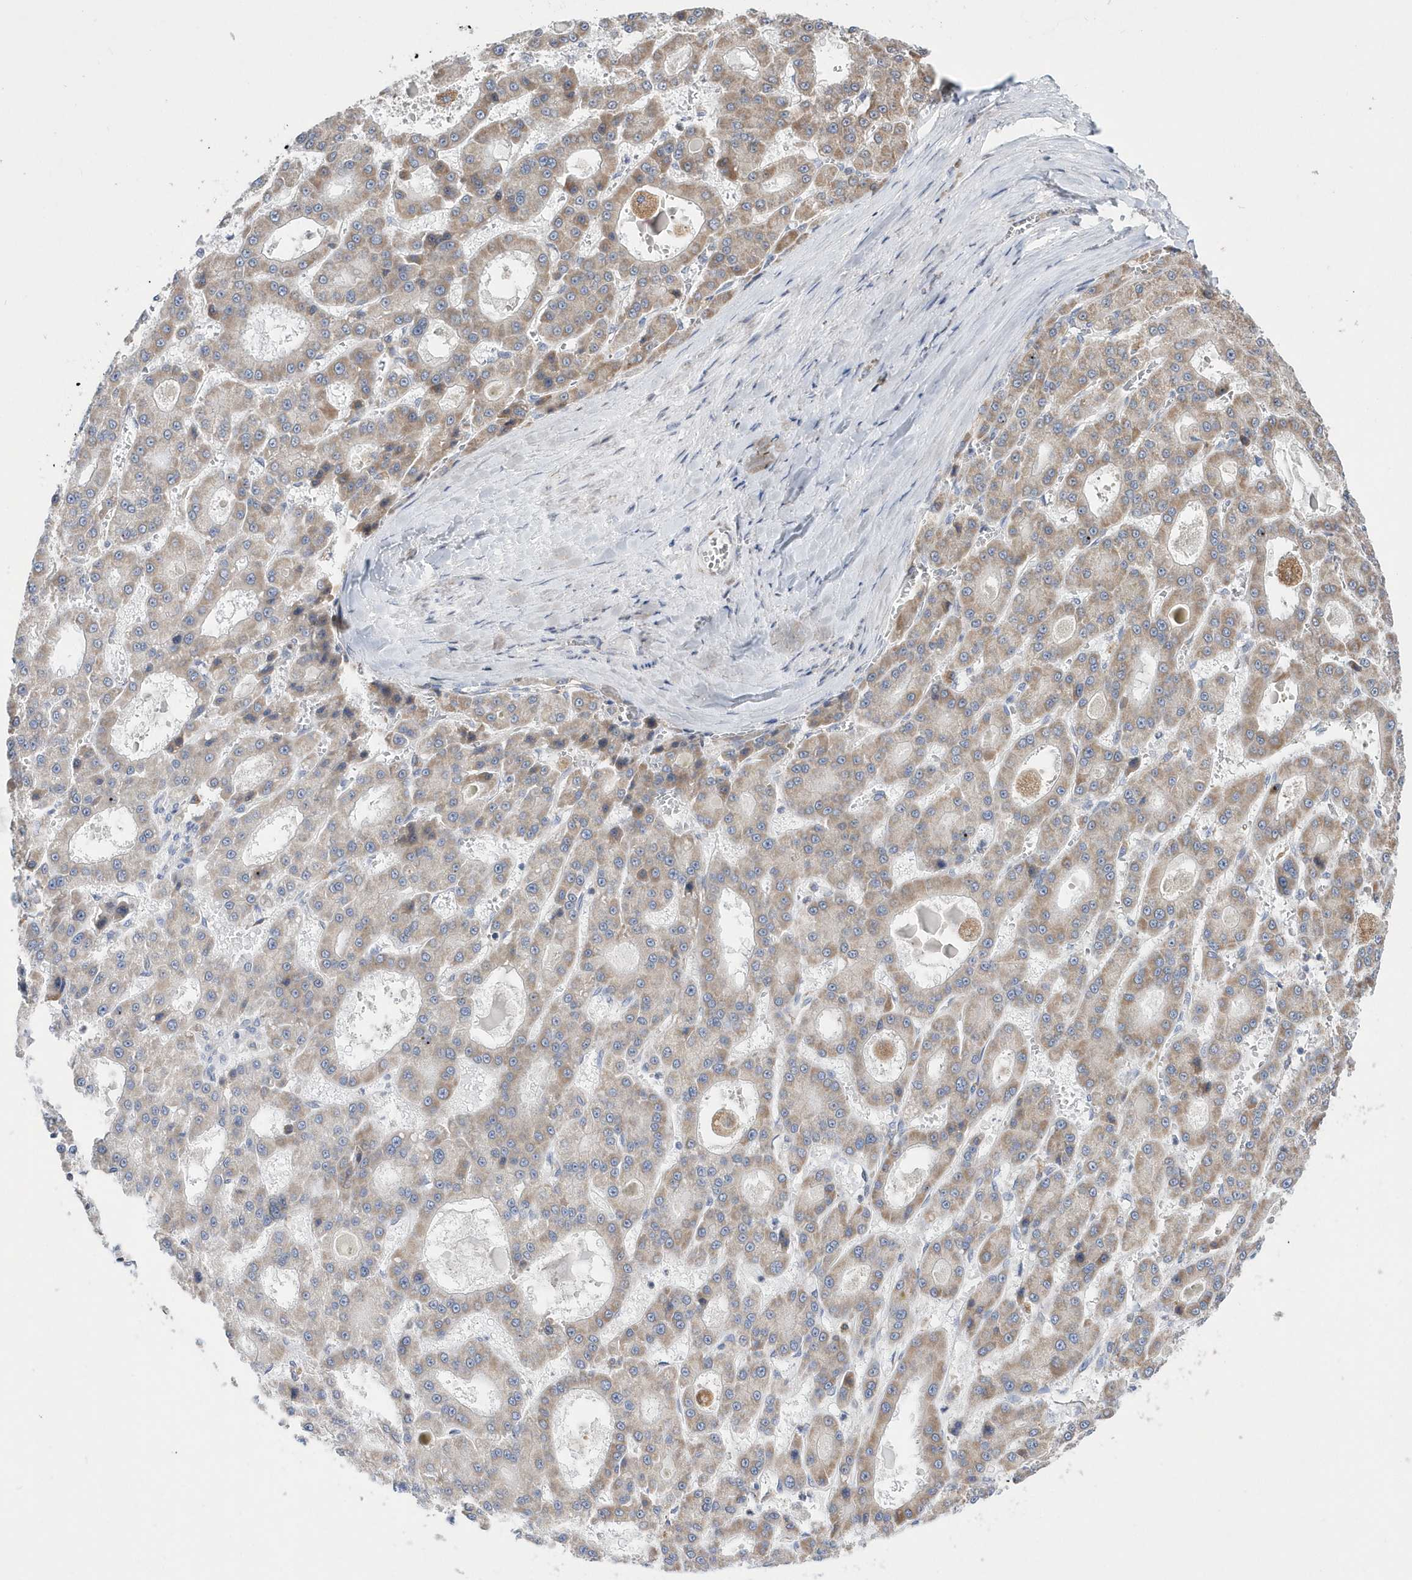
{"staining": {"intensity": "weak", "quantity": "25%-75%", "location": "cytoplasmic/membranous"}, "tissue": "liver cancer", "cell_type": "Tumor cells", "image_type": "cancer", "snomed": [{"axis": "morphology", "description": "Carcinoma, Hepatocellular, NOS"}, {"axis": "topography", "description": "Liver"}], "caption": "IHC image of hepatocellular carcinoma (liver) stained for a protein (brown), which exhibits low levels of weak cytoplasmic/membranous positivity in approximately 25%-75% of tumor cells.", "gene": "SPATA5", "patient": {"sex": "male", "age": 70}}